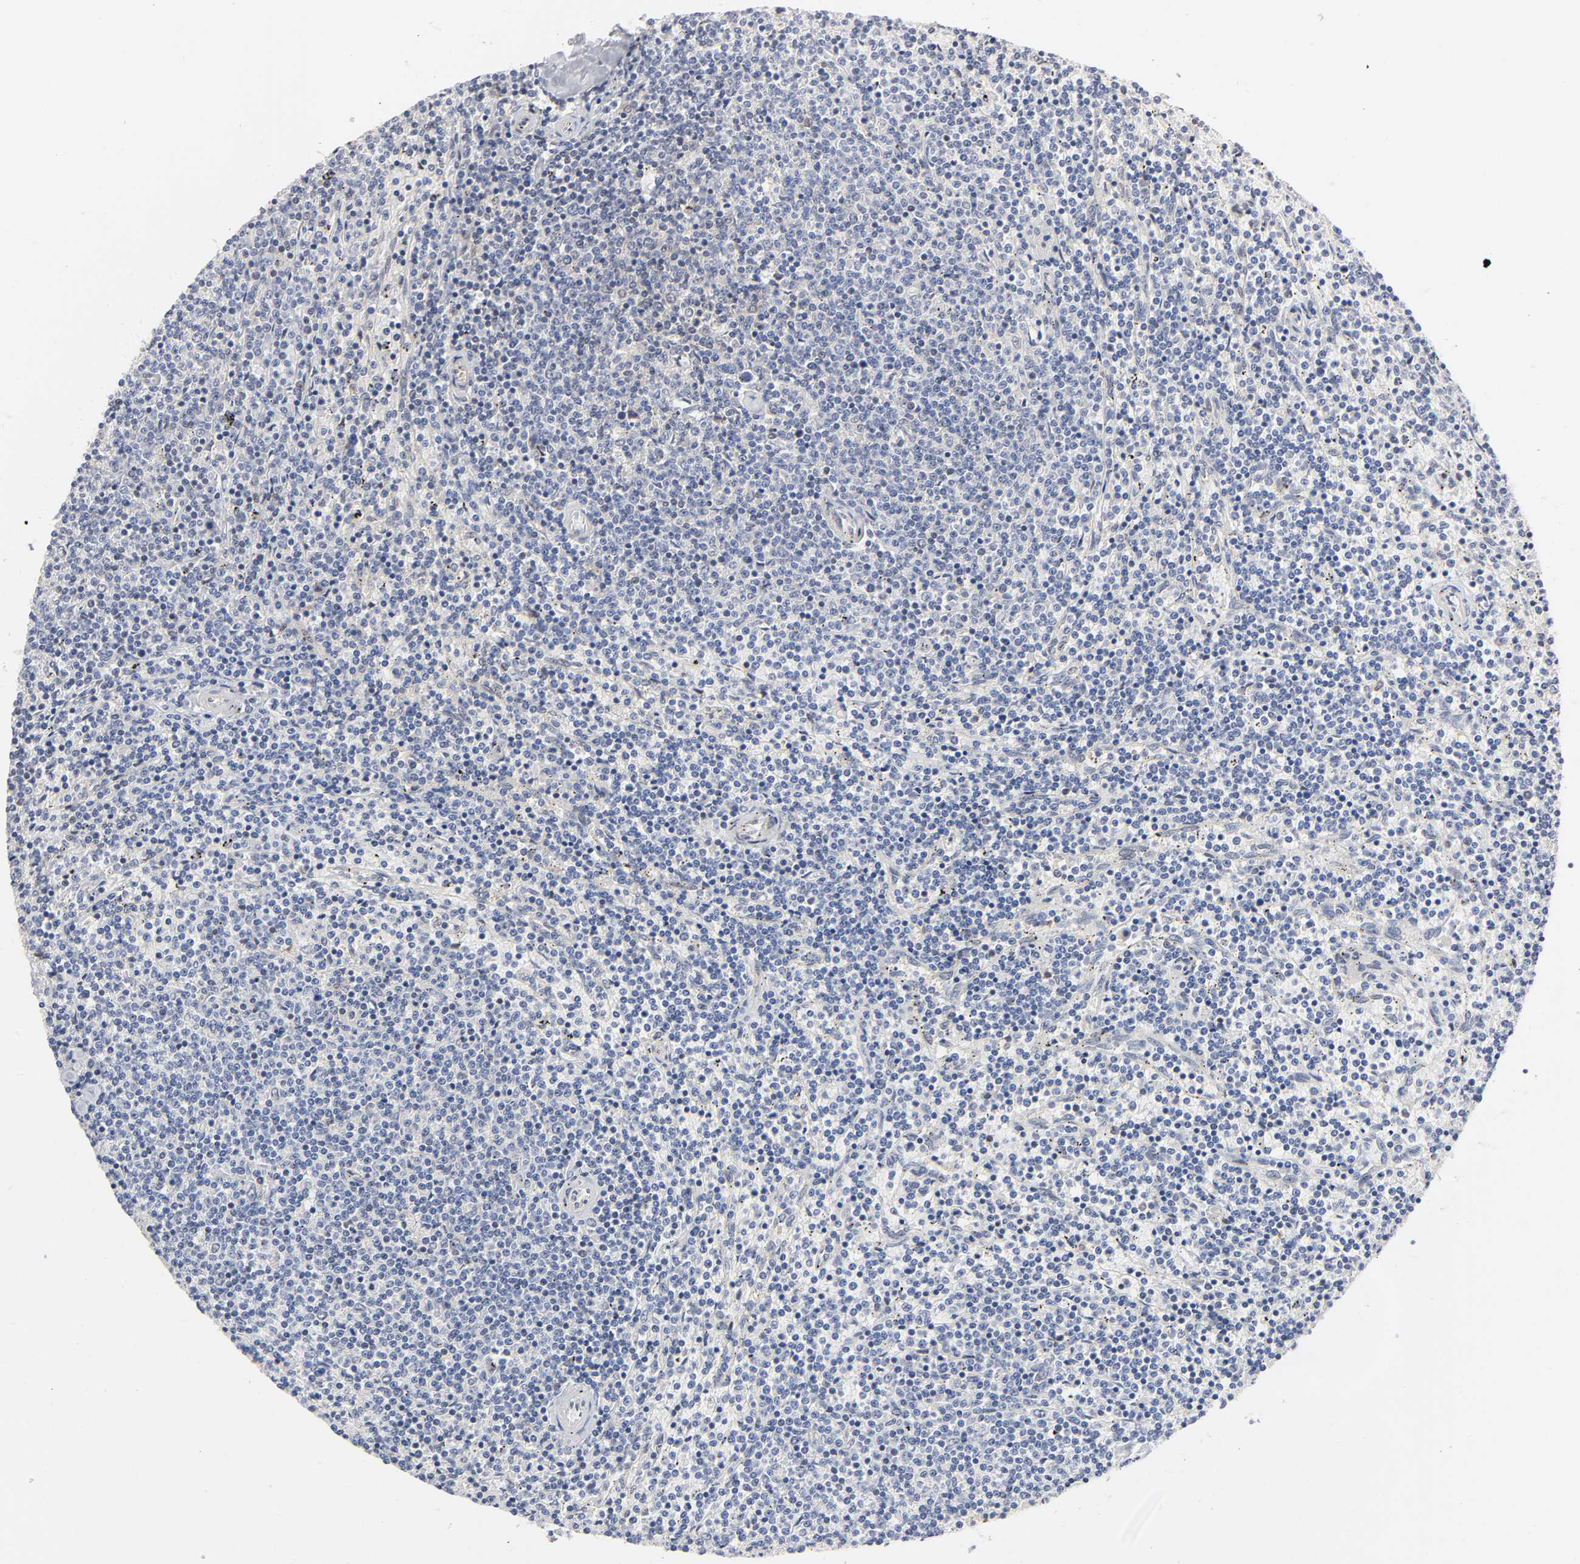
{"staining": {"intensity": "negative", "quantity": "none", "location": "none"}, "tissue": "lymphoma", "cell_type": "Tumor cells", "image_type": "cancer", "snomed": [{"axis": "morphology", "description": "Malignant lymphoma, non-Hodgkin's type, Low grade"}, {"axis": "topography", "description": "Spleen"}], "caption": "IHC of low-grade malignant lymphoma, non-Hodgkin's type exhibits no positivity in tumor cells.", "gene": "PTEN", "patient": {"sex": "female", "age": 50}}